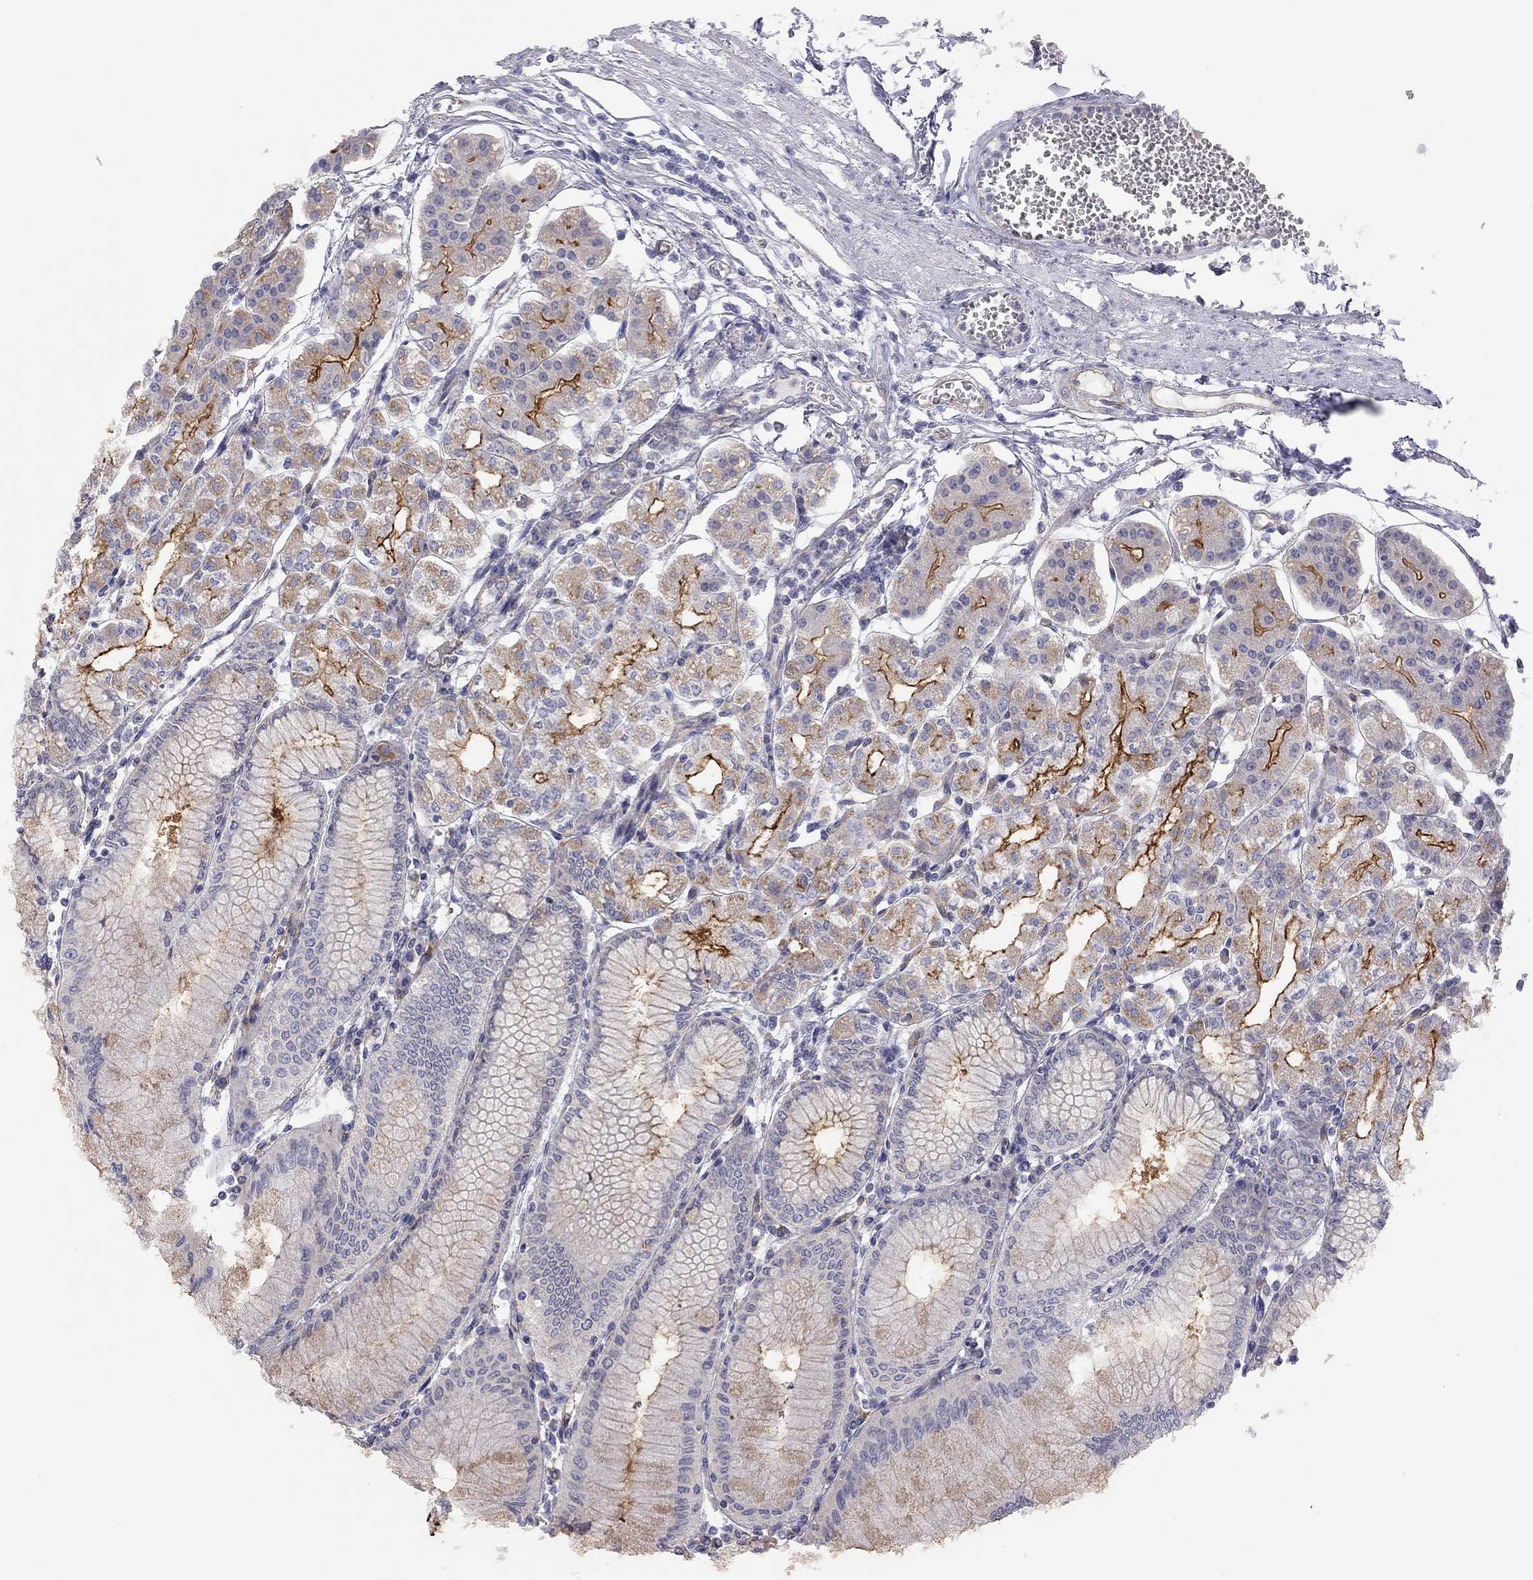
{"staining": {"intensity": "strong", "quantity": "25%-75%", "location": "cytoplasmic/membranous"}, "tissue": "stomach", "cell_type": "Glandular cells", "image_type": "normal", "snomed": [{"axis": "morphology", "description": "Normal tissue, NOS"}, {"axis": "topography", "description": "Skeletal muscle"}, {"axis": "topography", "description": "Stomach"}], "caption": "Protein analysis of benign stomach demonstrates strong cytoplasmic/membranous expression in about 25%-75% of glandular cells.", "gene": "GPRC5B", "patient": {"sex": "female", "age": 57}}